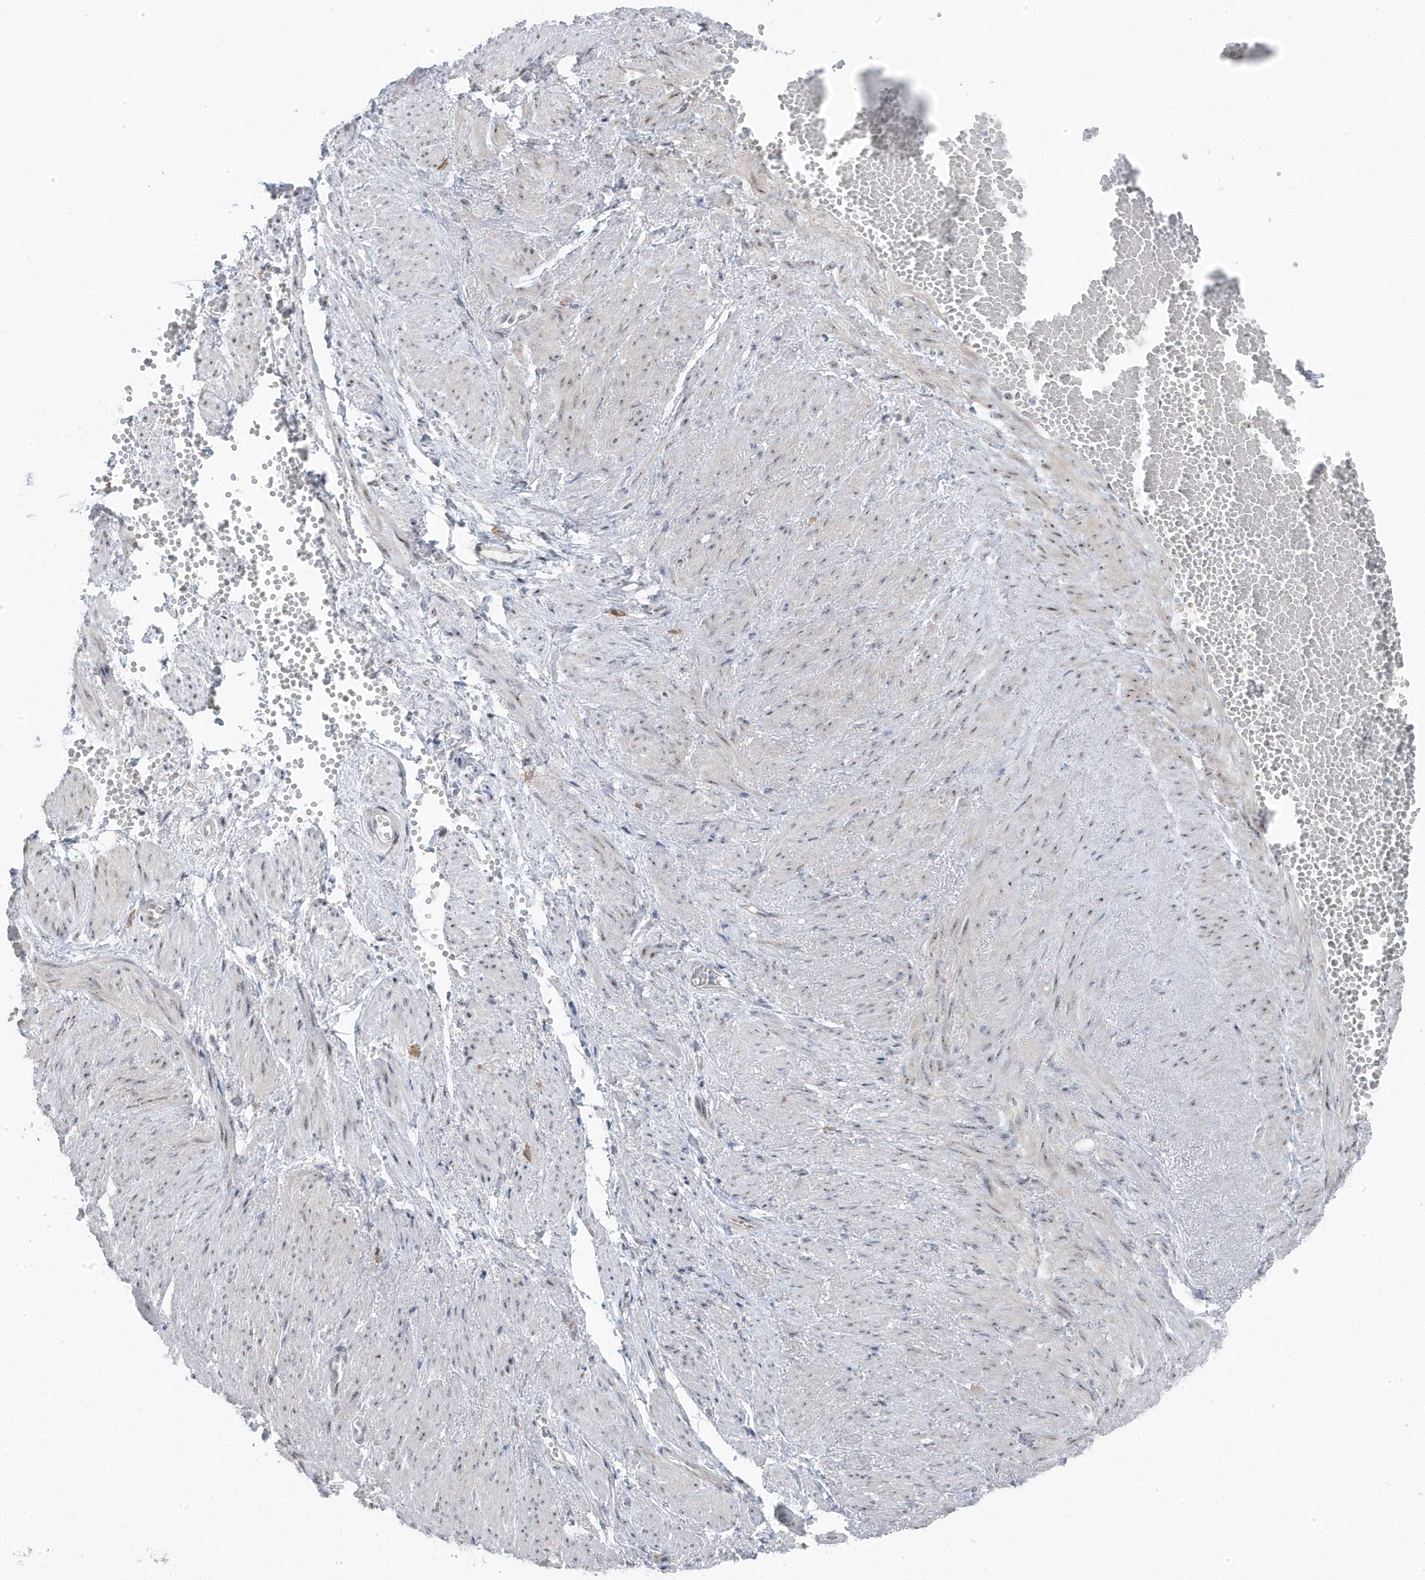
{"staining": {"intensity": "negative", "quantity": "none", "location": "none"}, "tissue": "adipose tissue", "cell_type": "Adipocytes", "image_type": "normal", "snomed": [{"axis": "morphology", "description": "Normal tissue, NOS"}, {"axis": "topography", "description": "Smooth muscle"}, {"axis": "topography", "description": "Peripheral nerve tissue"}], "caption": "Immunohistochemistry of unremarkable adipose tissue demonstrates no expression in adipocytes.", "gene": "TSEN15", "patient": {"sex": "female", "age": 39}}